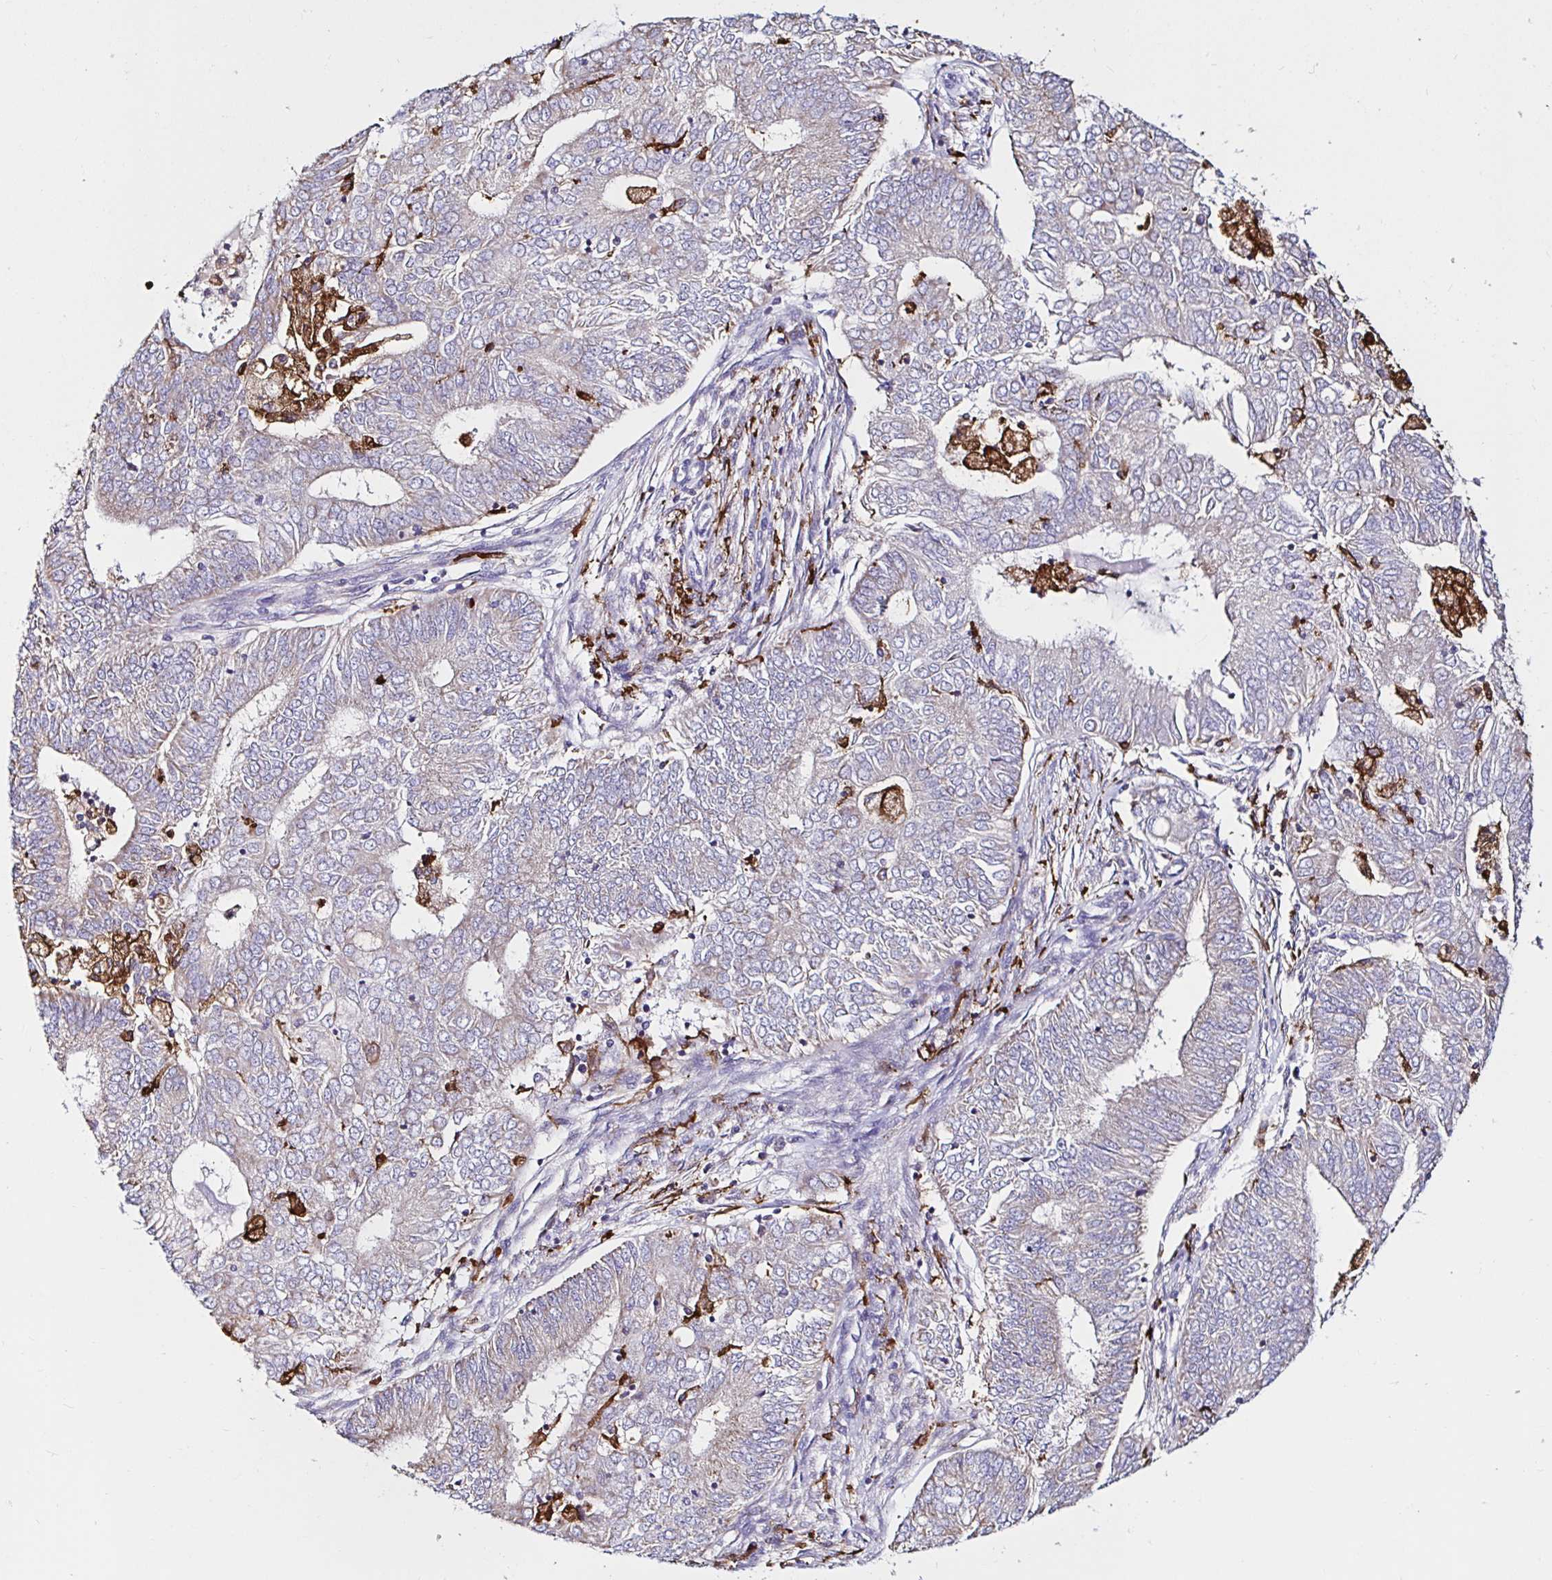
{"staining": {"intensity": "weak", "quantity": "25%-75%", "location": "cytoplasmic/membranous"}, "tissue": "endometrial cancer", "cell_type": "Tumor cells", "image_type": "cancer", "snomed": [{"axis": "morphology", "description": "Adenocarcinoma, NOS"}, {"axis": "topography", "description": "Endometrium"}], "caption": "Immunohistochemical staining of endometrial adenocarcinoma reveals low levels of weak cytoplasmic/membranous expression in about 25%-75% of tumor cells.", "gene": "MSR1", "patient": {"sex": "female", "age": 62}}